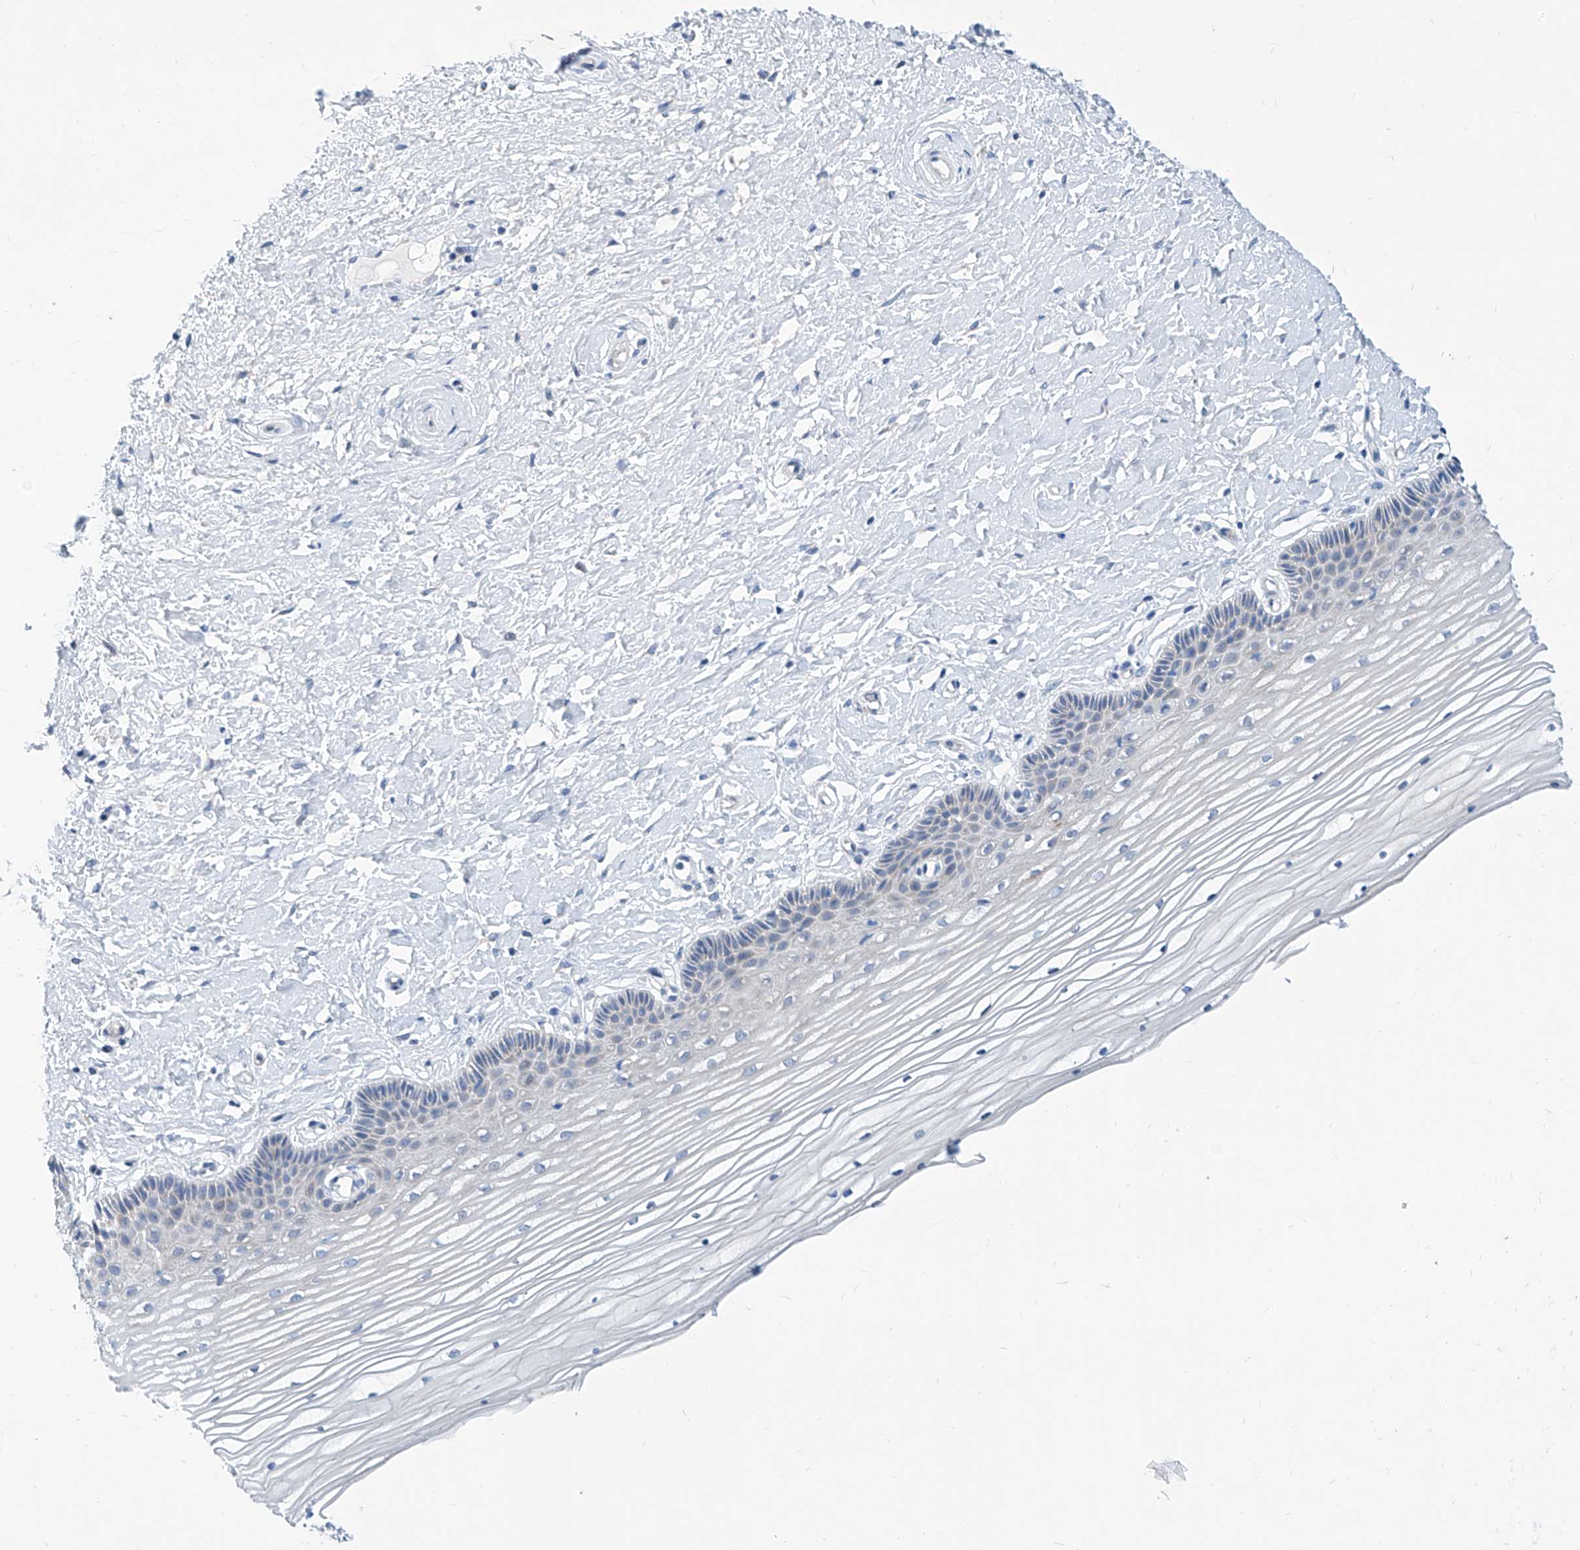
{"staining": {"intensity": "negative", "quantity": "none", "location": "none"}, "tissue": "vagina", "cell_type": "Squamous epithelial cells", "image_type": "normal", "snomed": [{"axis": "morphology", "description": "Normal tissue, NOS"}, {"axis": "topography", "description": "Vagina"}, {"axis": "topography", "description": "Cervix"}], "caption": "DAB immunohistochemical staining of benign vagina displays no significant positivity in squamous epithelial cells.", "gene": "ZNF519", "patient": {"sex": "female", "age": 40}}